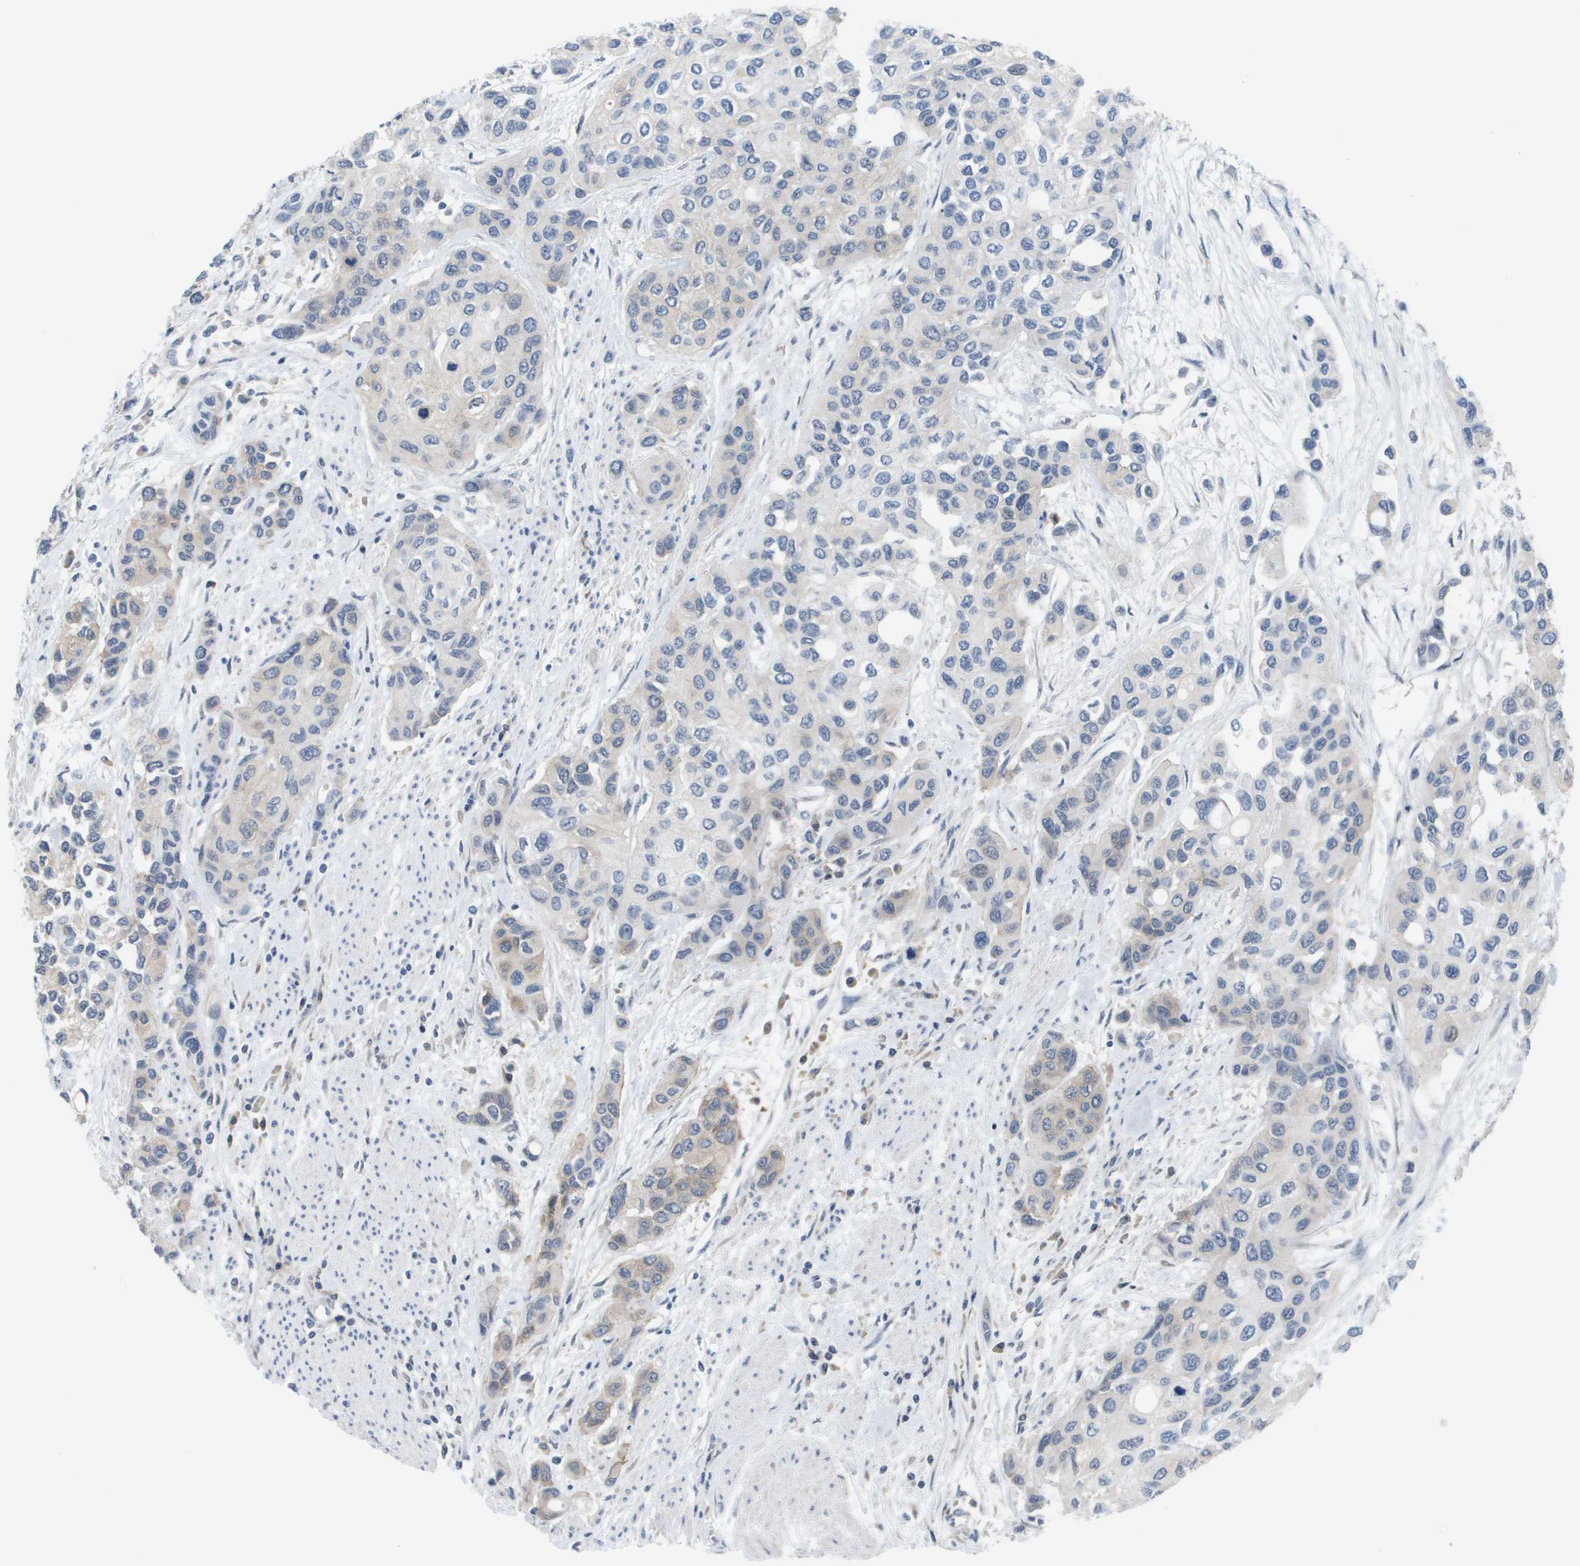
{"staining": {"intensity": "weak", "quantity": "<25%", "location": "cytoplasmic/membranous"}, "tissue": "urothelial cancer", "cell_type": "Tumor cells", "image_type": "cancer", "snomed": [{"axis": "morphology", "description": "Urothelial carcinoma, High grade"}, {"axis": "topography", "description": "Urinary bladder"}], "caption": "This is an immunohistochemistry histopathology image of urothelial carcinoma (high-grade). There is no positivity in tumor cells.", "gene": "MARCHF8", "patient": {"sex": "female", "age": 56}}